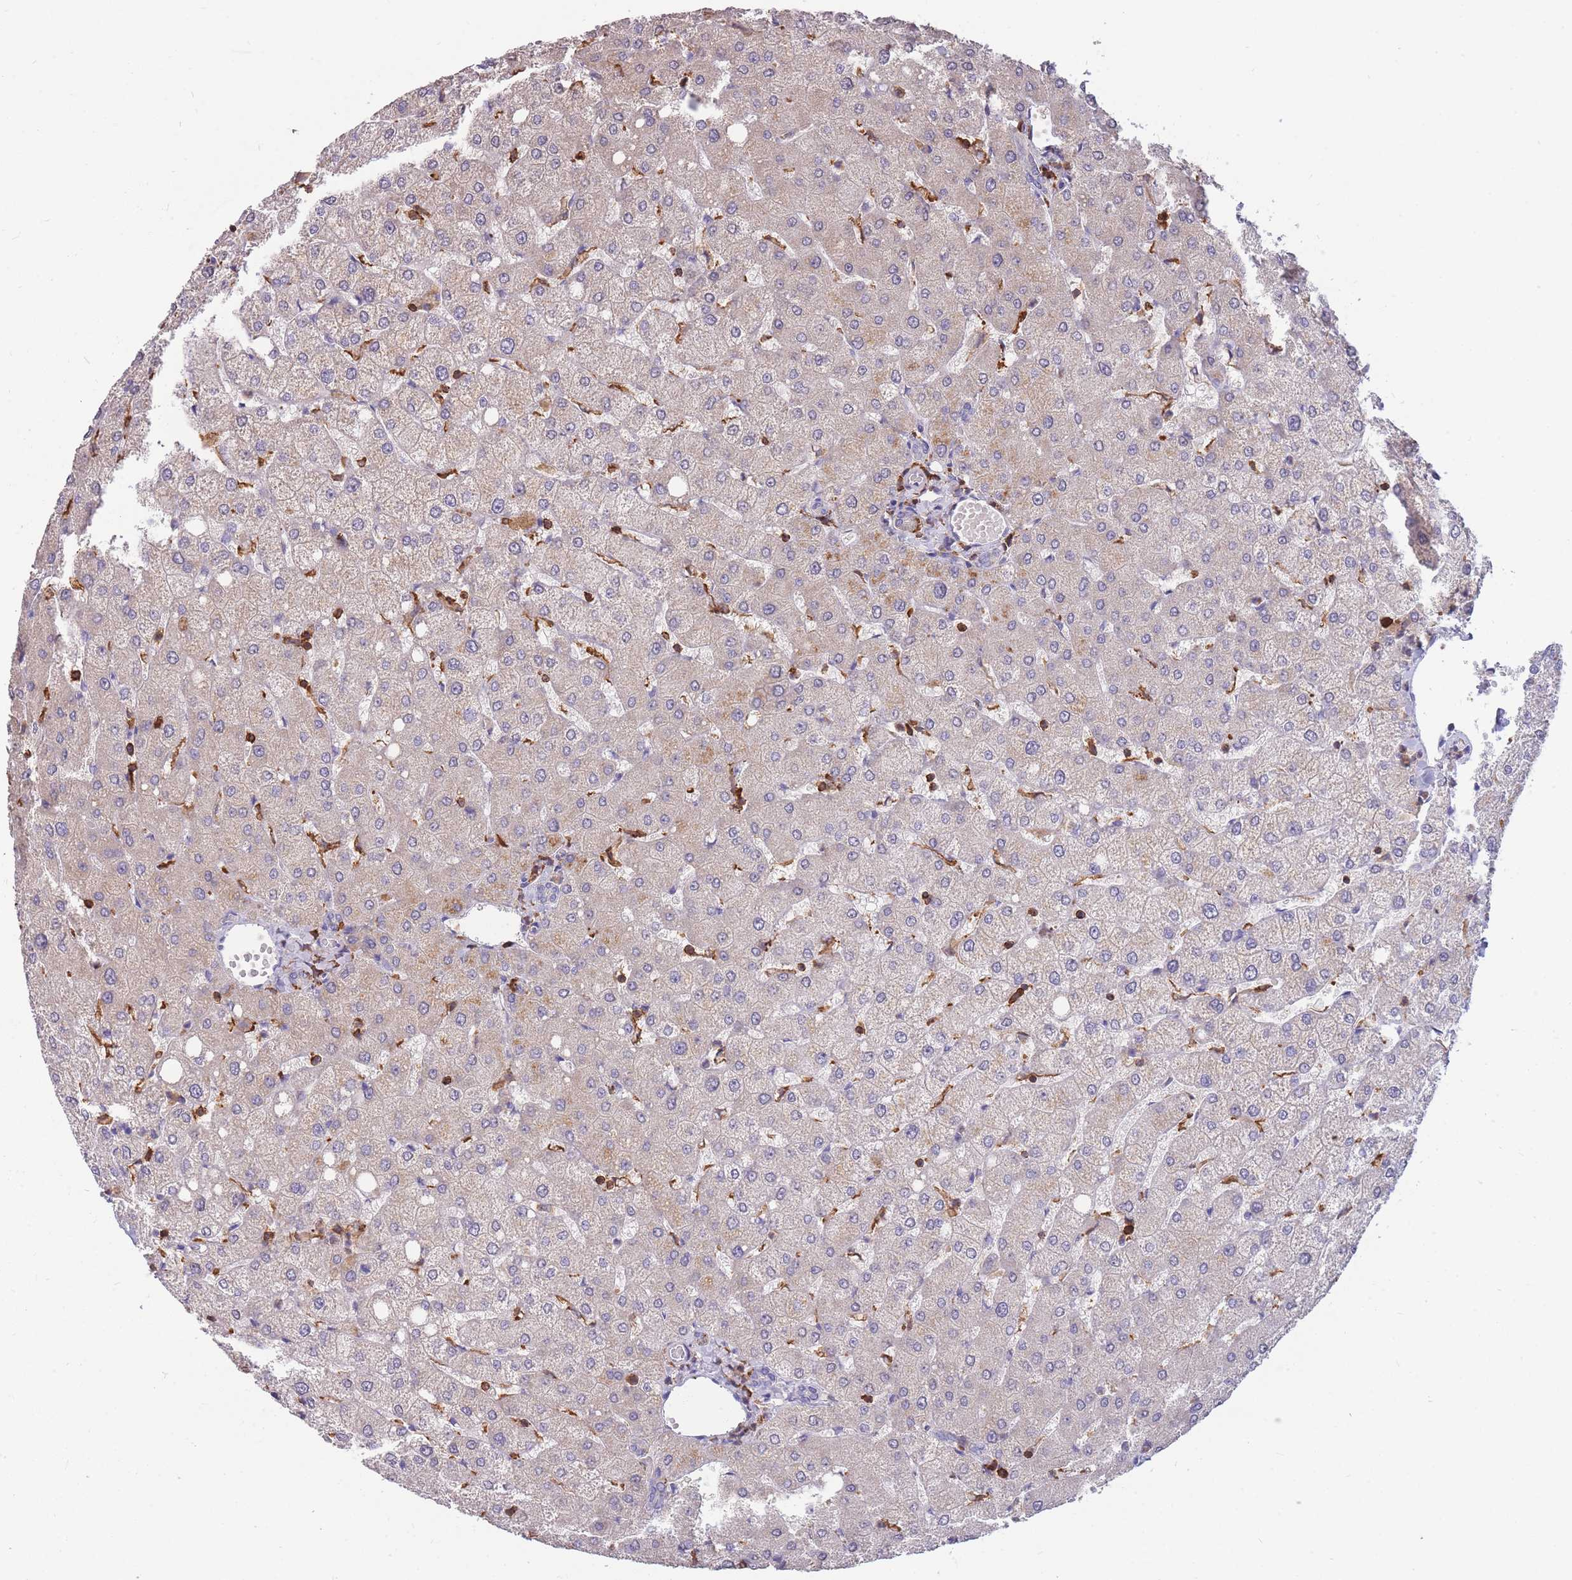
{"staining": {"intensity": "negative", "quantity": "none", "location": "none"}, "tissue": "liver", "cell_type": "Cholangiocytes", "image_type": "normal", "snomed": [{"axis": "morphology", "description": "Normal tissue, NOS"}, {"axis": "topography", "description": "Liver"}], "caption": "Immunohistochemical staining of benign human liver reveals no significant positivity in cholangiocytes.", "gene": "MRPL54", "patient": {"sex": "female", "age": 54}}